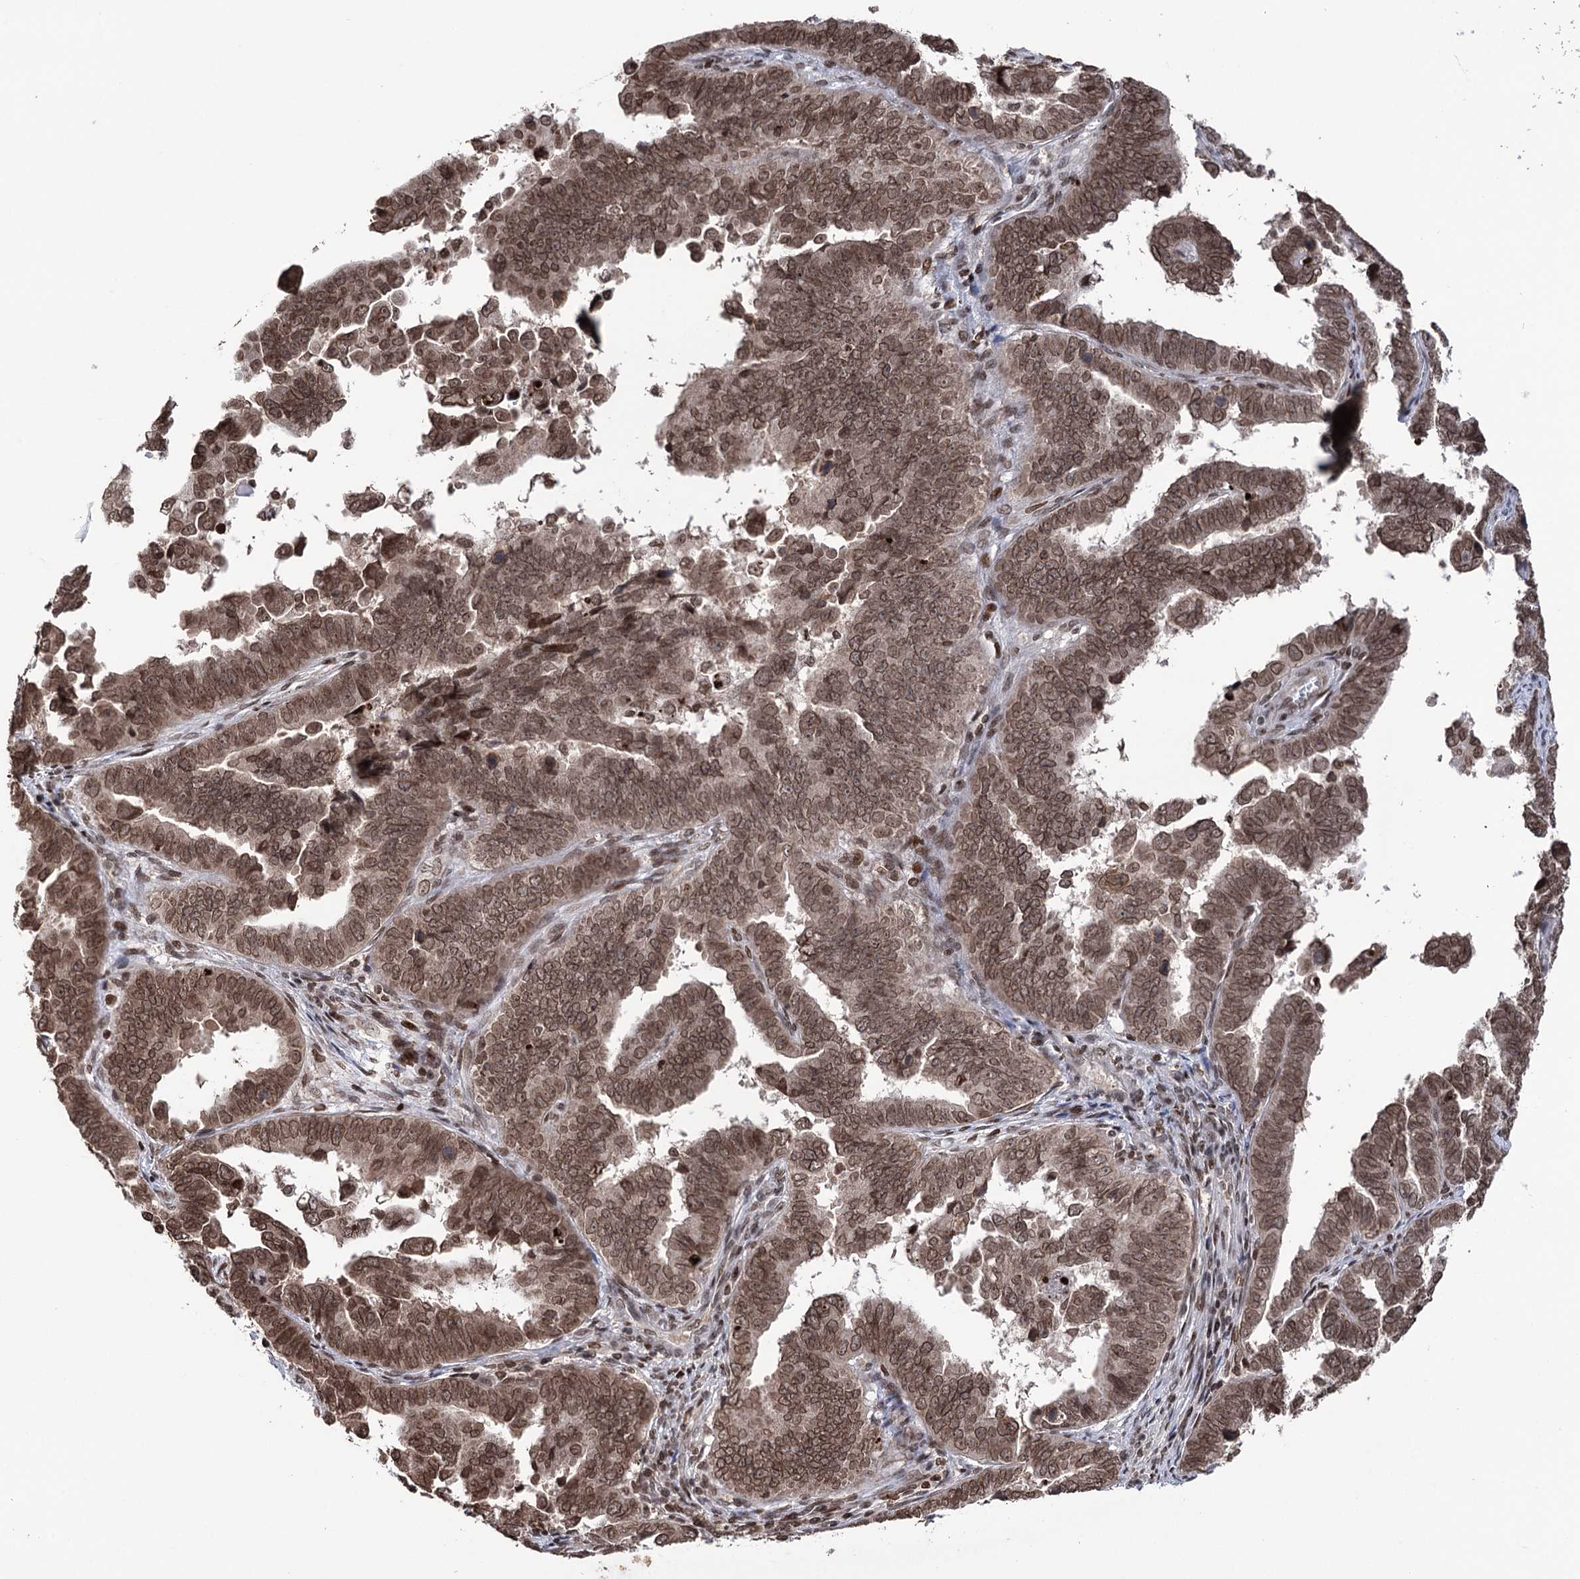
{"staining": {"intensity": "moderate", "quantity": ">75%", "location": "nuclear"}, "tissue": "endometrial cancer", "cell_type": "Tumor cells", "image_type": "cancer", "snomed": [{"axis": "morphology", "description": "Adenocarcinoma, NOS"}, {"axis": "topography", "description": "Endometrium"}], "caption": "Protein expression analysis of endometrial cancer demonstrates moderate nuclear positivity in about >75% of tumor cells.", "gene": "CCDC77", "patient": {"sex": "female", "age": 75}}